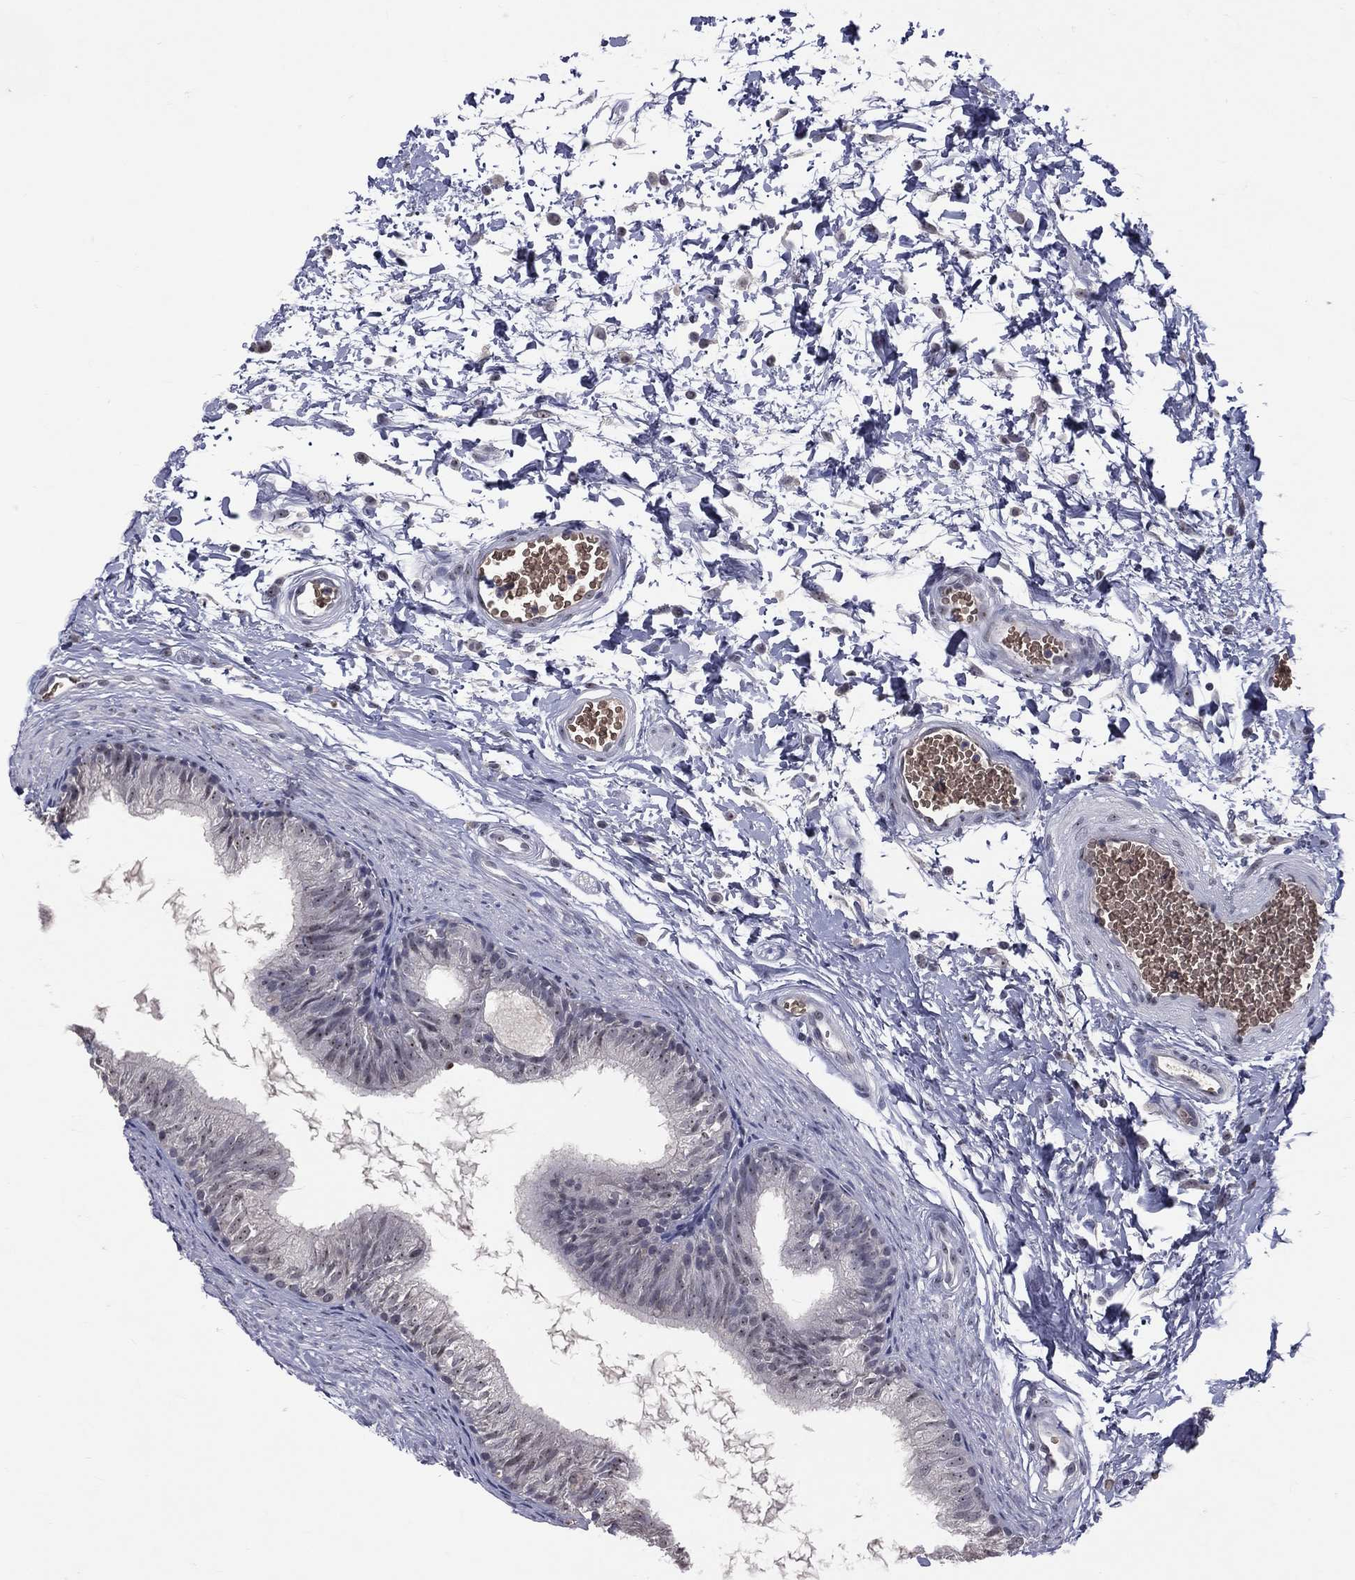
{"staining": {"intensity": "negative", "quantity": "none", "location": "none"}, "tissue": "epididymis", "cell_type": "Glandular cells", "image_type": "normal", "snomed": [{"axis": "morphology", "description": "Normal tissue, NOS"}, {"axis": "topography", "description": "Epididymis"}], "caption": "Protein analysis of normal epididymis reveals no significant staining in glandular cells.", "gene": "DSG4", "patient": {"sex": "male", "age": 22}}